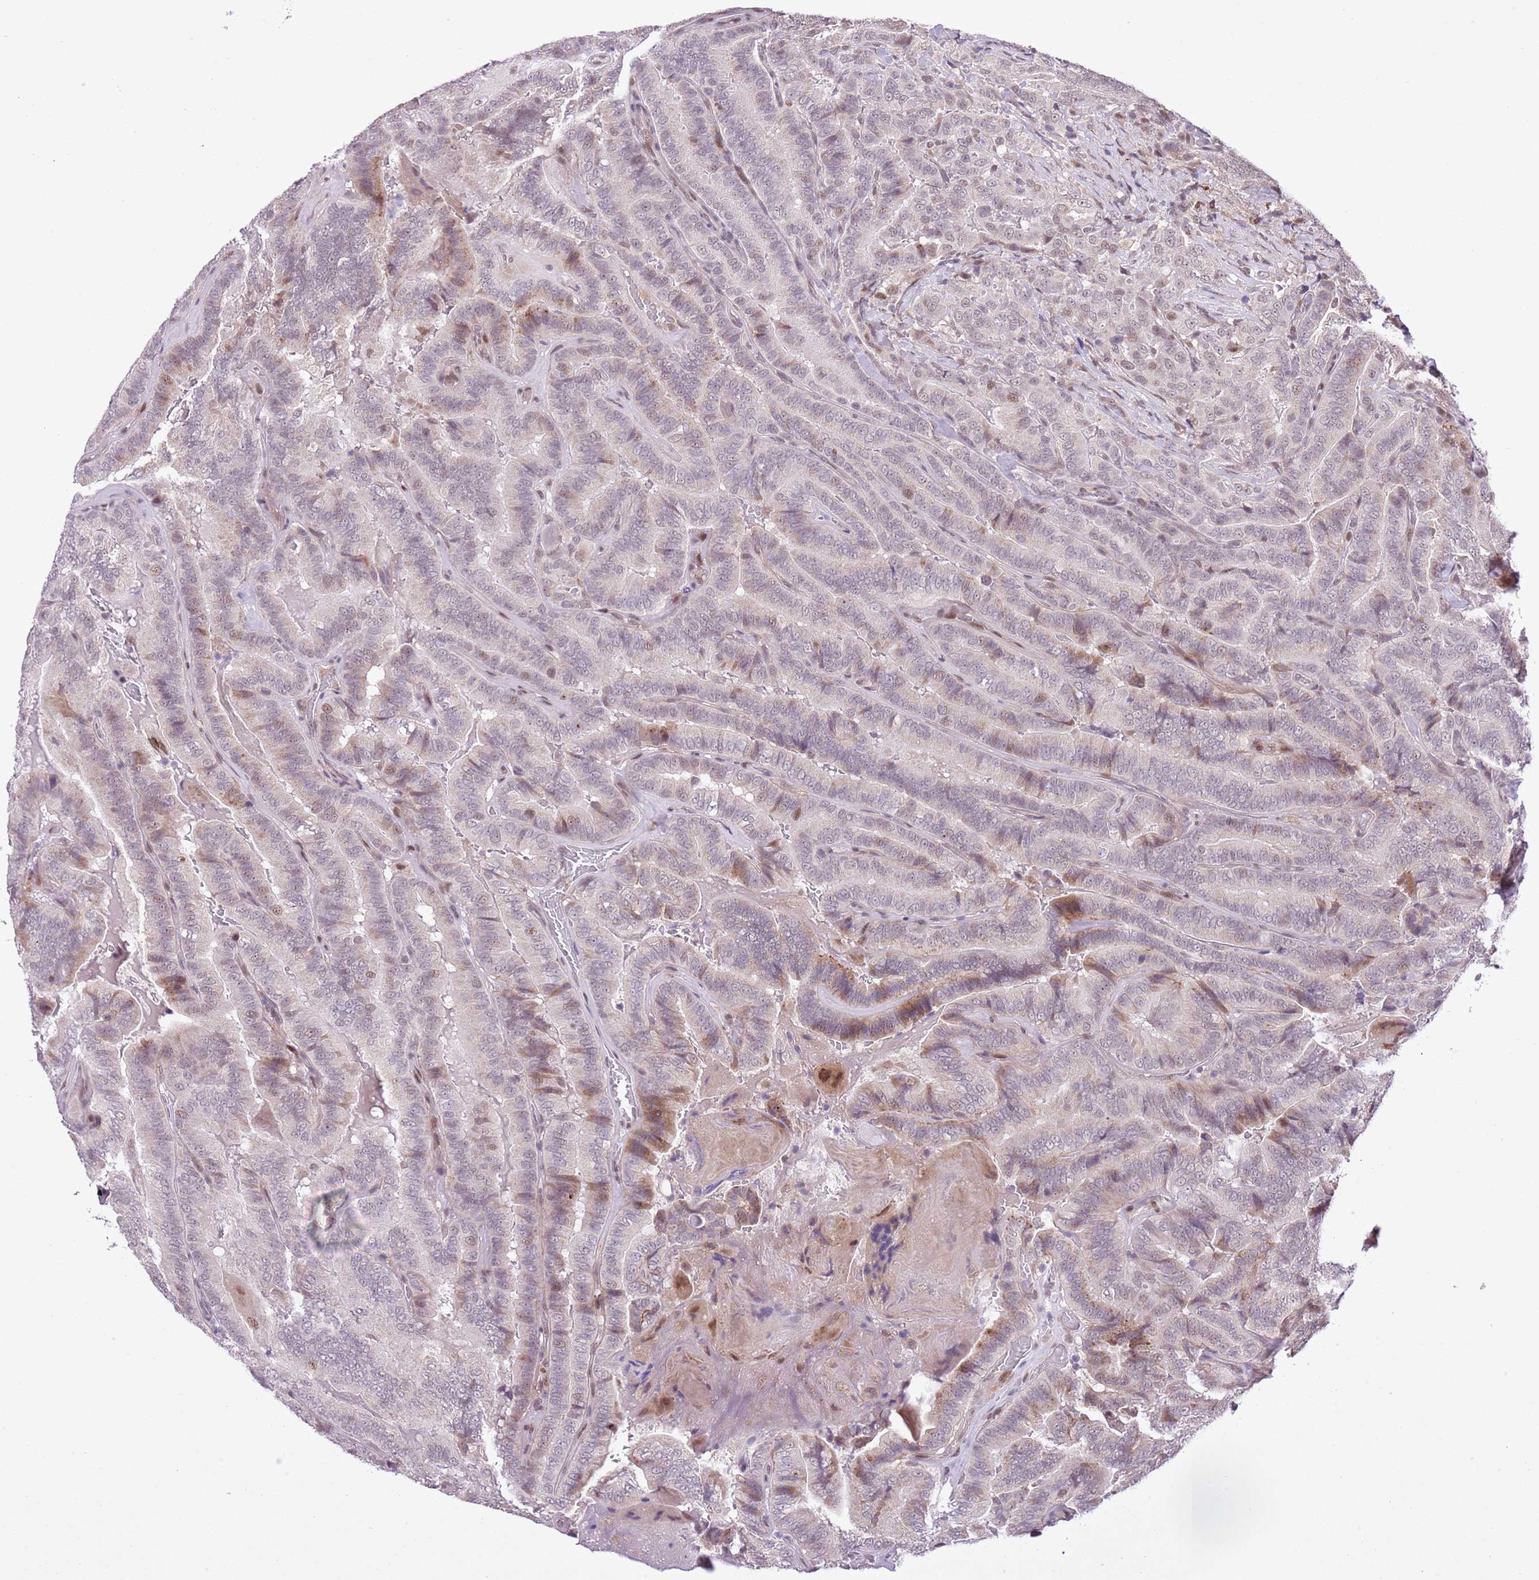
{"staining": {"intensity": "weak", "quantity": "<25%", "location": "cytoplasmic/membranous,nuclear"}, "tissue": "thyroid cancer", "cell_type": "Tumor cells", "image_type": "cancer", "snomed": [{"axis": "morphology", "description": "Papillary adenocarcinoma, NOS"}, {"axis": "topography", "description": "Thyroid gland"}], "caption": "DAB immunohistochemical staining of human thyroid cancer (papillary adenocarcinoma) exhibits no significant positivity in tumor cells.", "gene": "NACC2", "patient": {"sex": "male", "age": 61}}